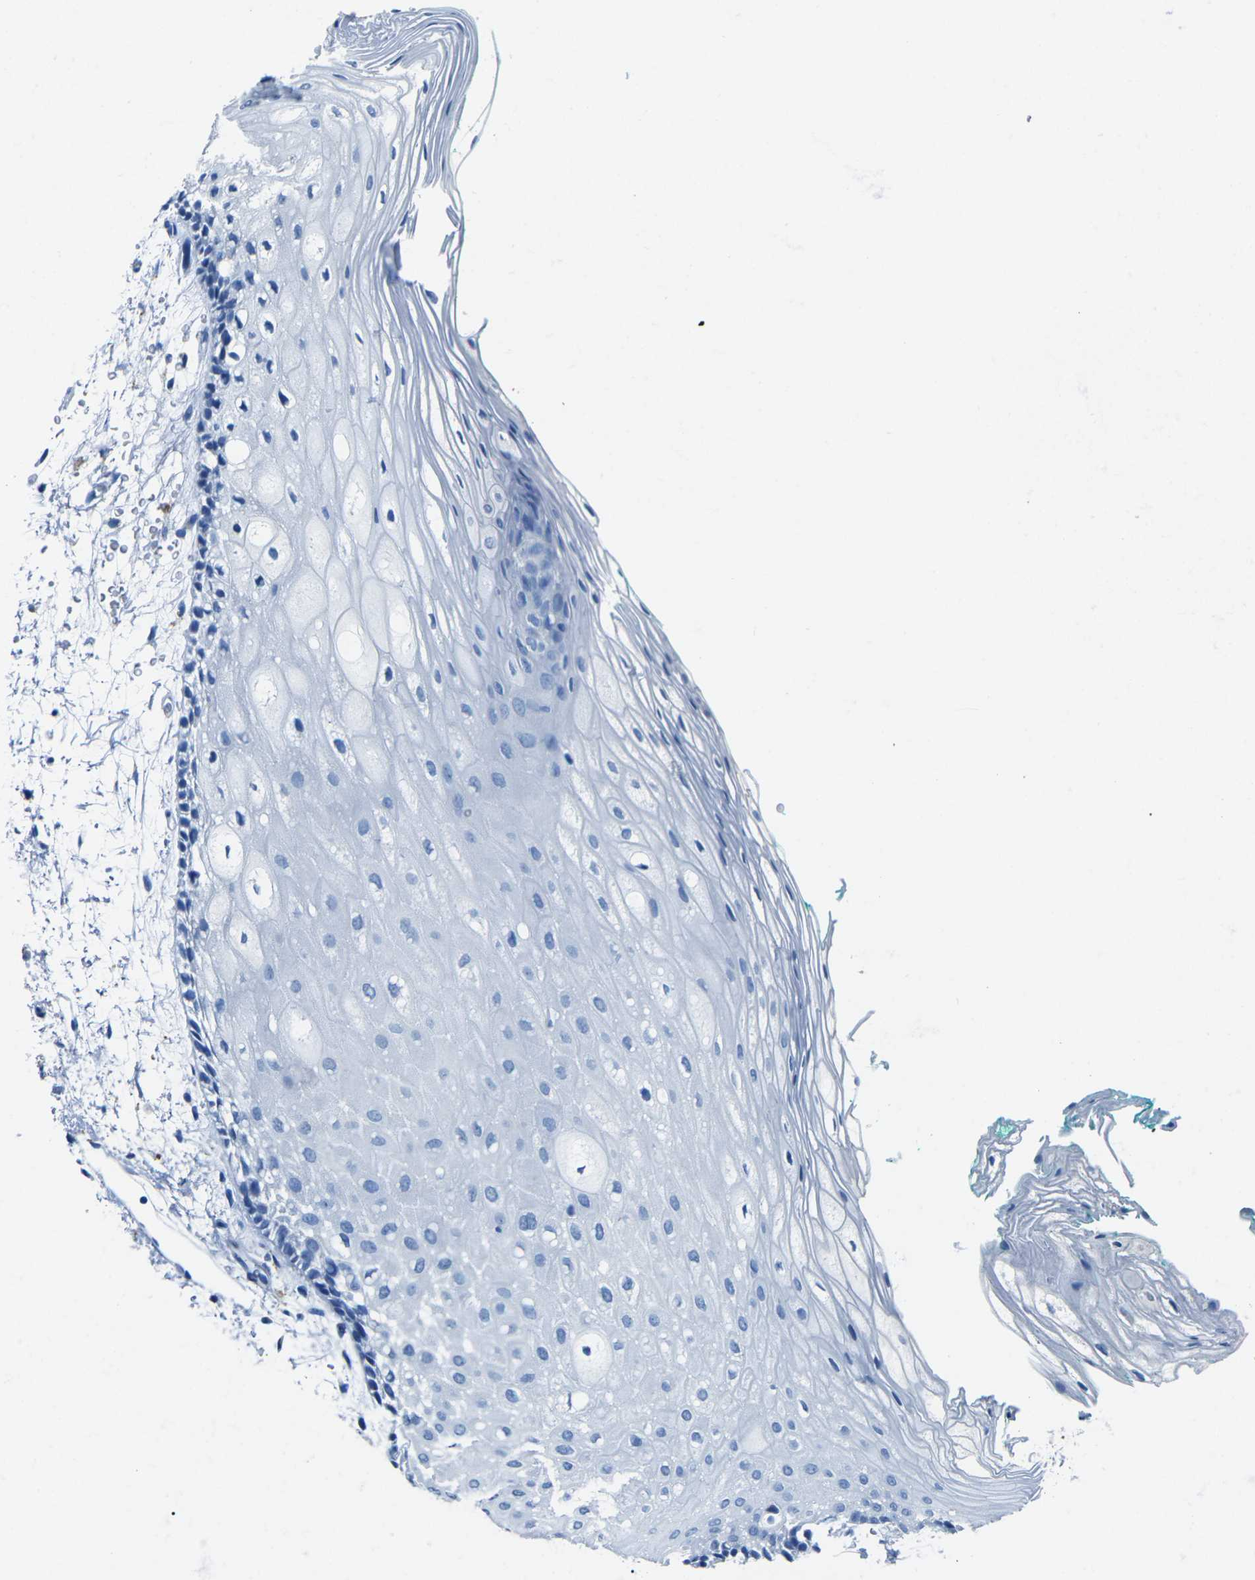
{"staining": {"intensity": "negative", "quantity": "none", "location": "none"}, "tissue": "oral mucosa", "cell_type": "Squamous epithelial cells", "image_type": "normal", "snomed": [{"axis": "morphology", "description": "Normal tissue, NOS"}, {"axis": "topography", "description": "Skeletal muscle"}, {"axis": "topography", "description": "Oral tissue"}, {"axis": "topography", "description": "Peripheral nerve tissue"}], "caption": "Immunohistochemistry (IHC) micrograph of unremarkable oral mucosa: human oral mucosa stained with DAB (3,3'-diaminobenzidine) exhibits no significant protein positivity in squamous epithelial cells.", "gene": "MYH8", "patient": {"sex": "female", "age": 84}}